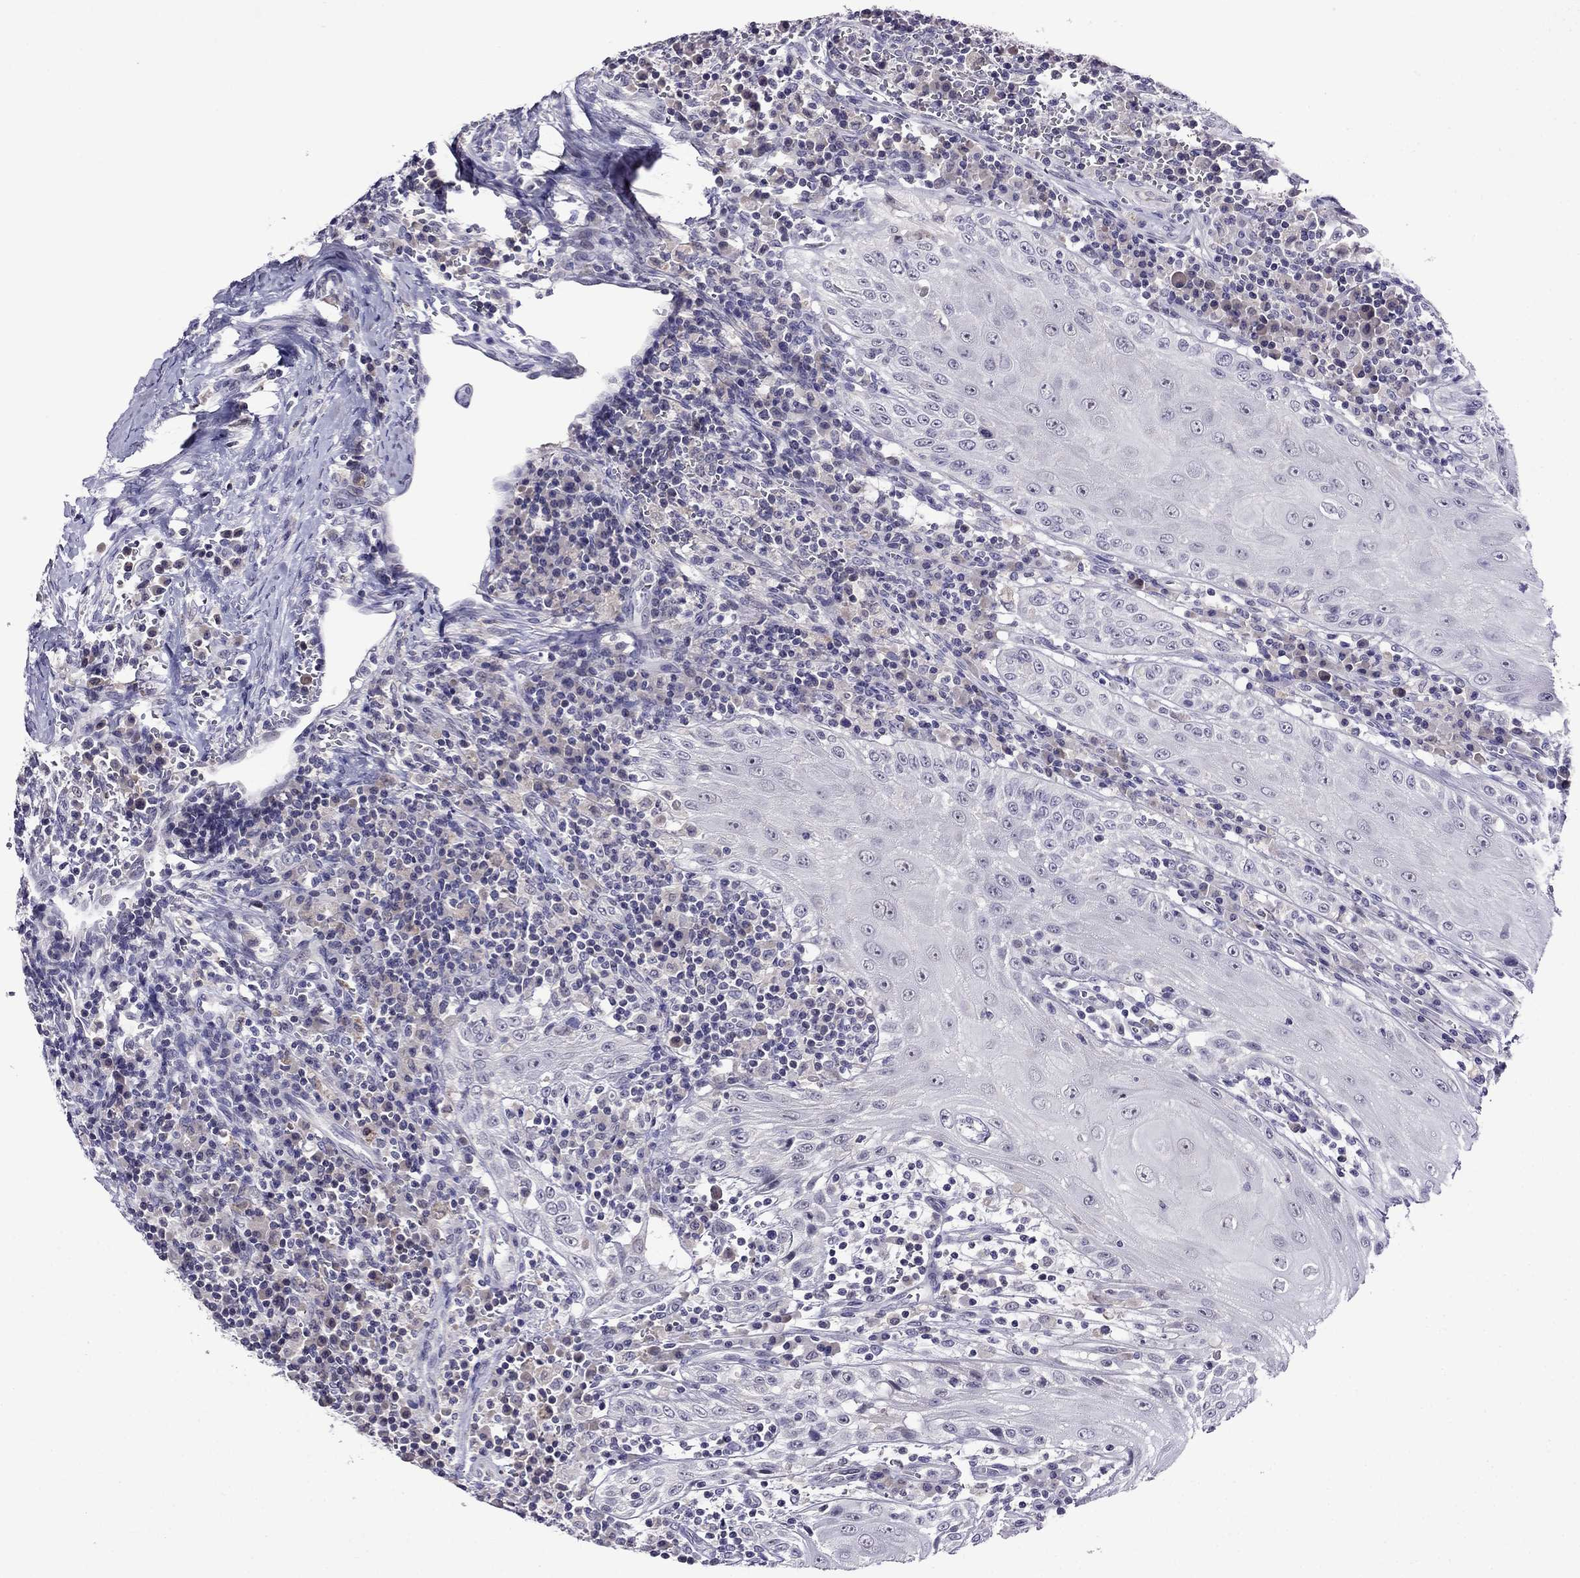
{"staining": {"intensity": "negative", "quantity": "none", "location": "none"}, "tissue": "head and neck cancer", "cell_type": "Tumor cells", "image_type": "cancer", "snomed": [{"axis": "morphology", "description": "Squamous cell carcinoma, NOS"}, {"axis": "topography", "description": "Oral tissue"}, {"axis": "topography", "description": "Head-Neck"}], "caption": "Head and neck cancer was stained to show a protein in brown. There is no significant staining in tumor cells.", "gene": "SPTBN4", "patient": {"sex": "male", "age": 58}}